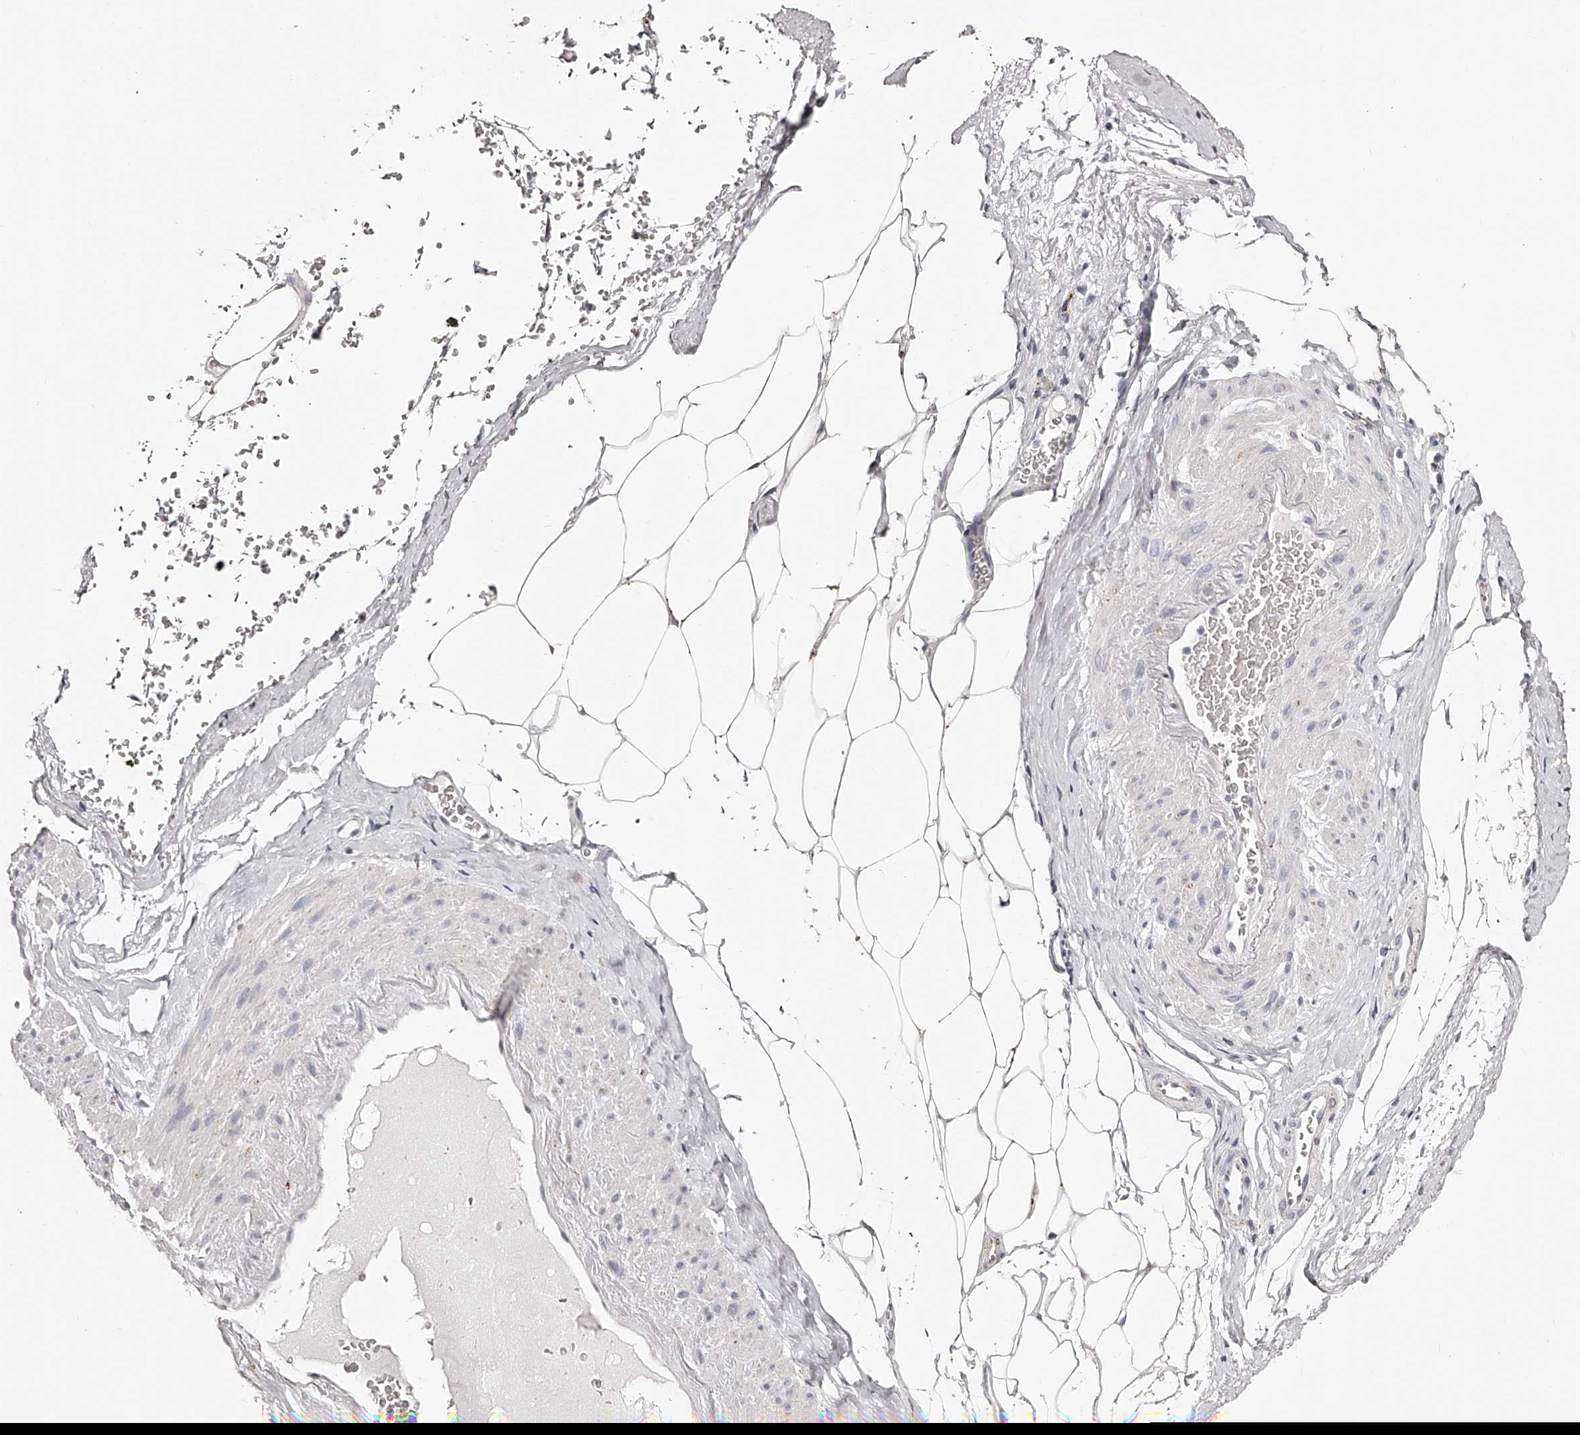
{"staining": {"intensity": "weak", "quantity": "25%-75%", "location": "cytoplasmic/membranous"}, "tissue": "adipose tissue", "cell_type": "Adipocytes", "image_type": "normal", "snomed": [{"axis": "morphology", "description": "Normal tissue, NOS"}, {"axis": "morphology", "description": "Adenocarcinoma, Low grade"}, {"axis": "topography", "description": "Prostate"}, {"axis": "topography", "description": "Peripheral nerve tissue"}], "caption": "The image exhibits immunohistochemical staining of benign adipose tissue. There is weak cytoplasmic/membranous expression is present in about 25%-75% of adipocytes. The protein of interest is stained brown, and the nuclei are stained in blue (DAB (3,3'-diaminobenzidine) IHC with brightfield microscopy, high magnification).", "gene": "SLC35D3", "patient": {"sex": "male", "age": 63}}